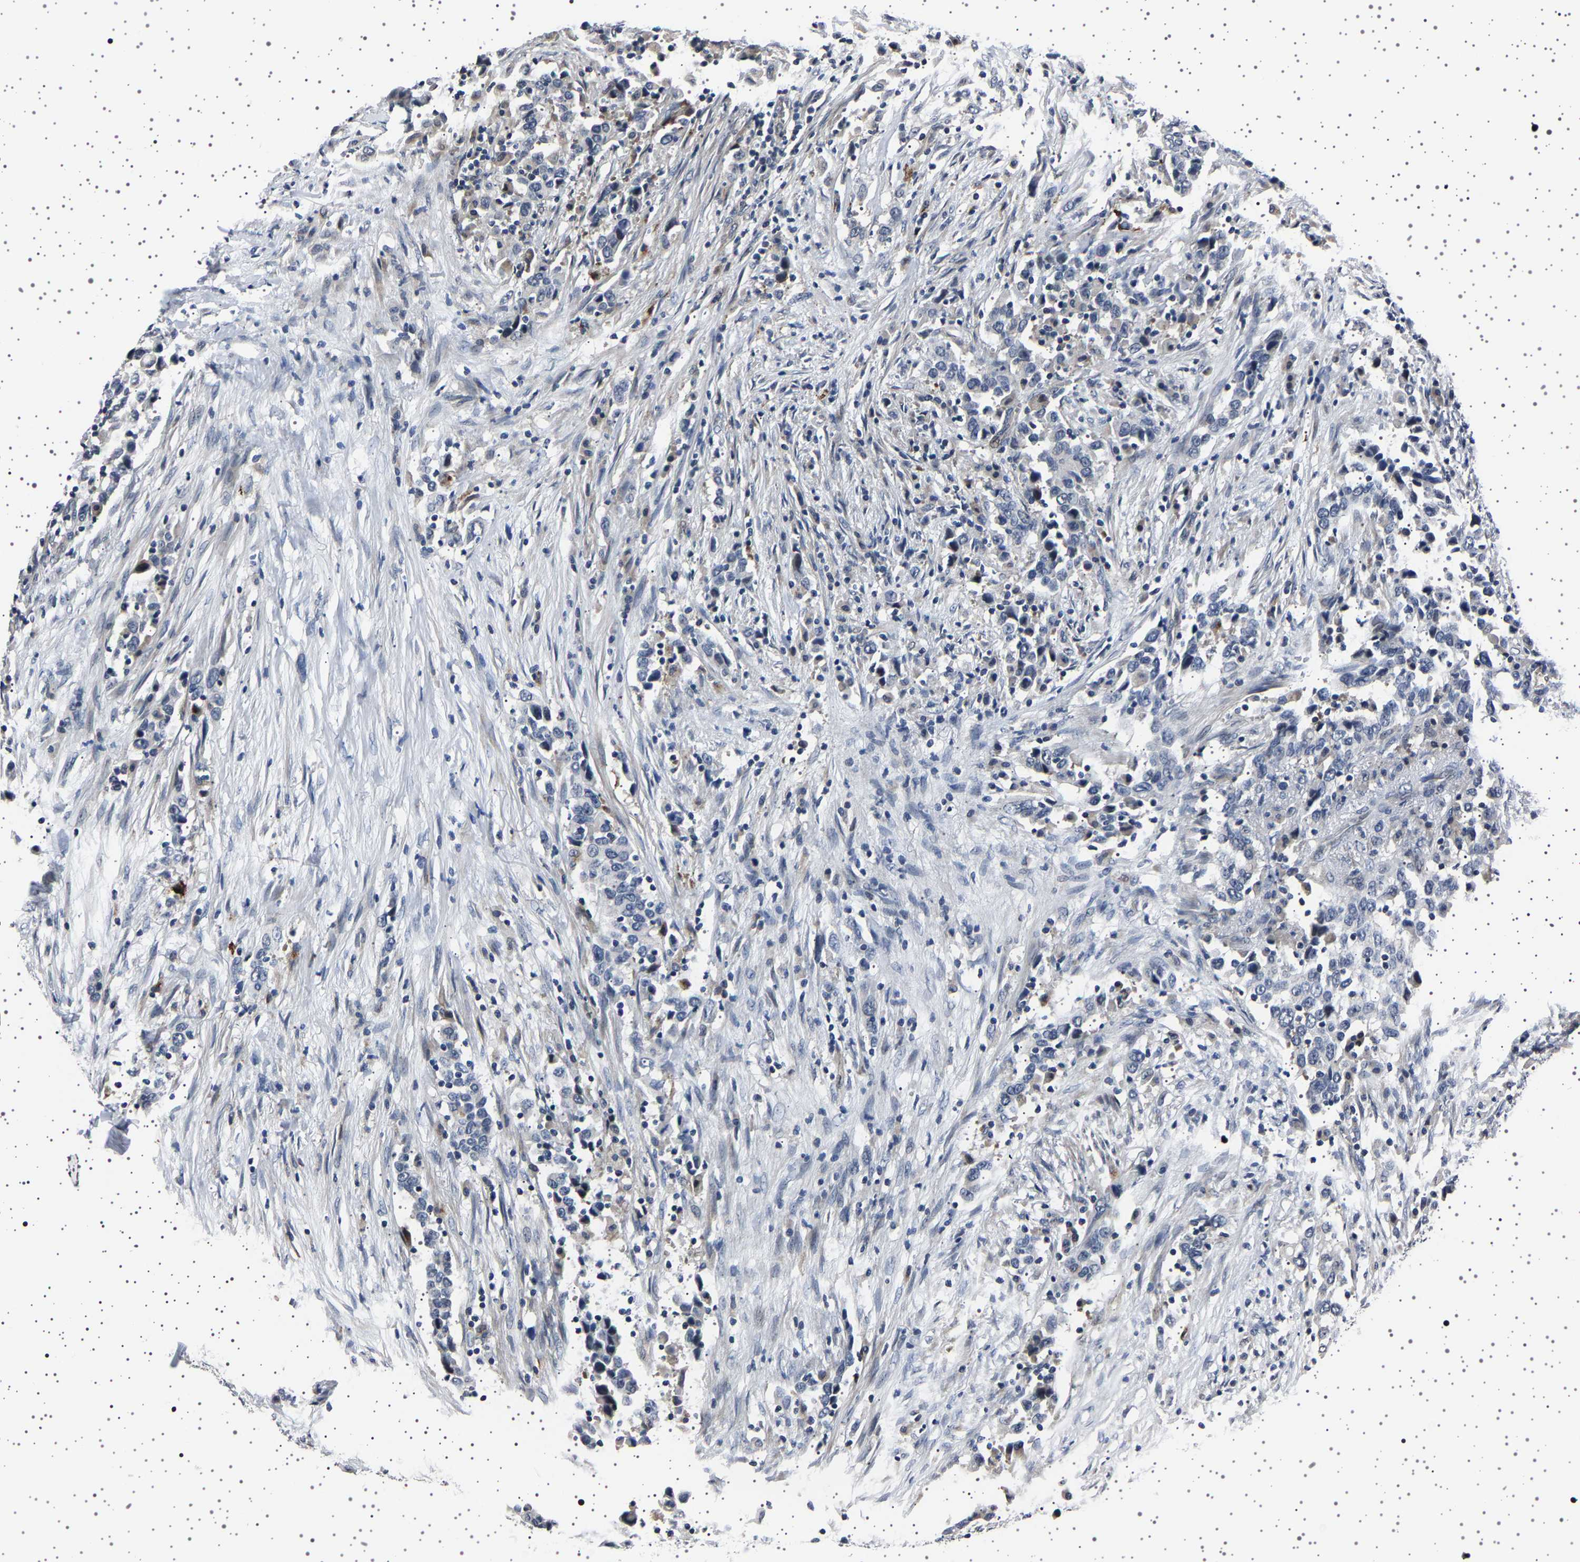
{"staining": {"intensity": "negative", "quantity": "none", "location": "none"}, "tissue": "urothelial cancer", "cell_type": "Tumor cells", "image_type": "cancer", "snomed": [{"axis": "morphology", "description": "Urothelial carcinoma, High grade"}, {"axis": "topography", "description": "Urinary bladder"}], "caption": "Immunohistochemical staining of human urothelial cancer shows no significant staining in tumor cells.", "gene": "IL10RB", "patient": {"sex": "male", "age": 61}}